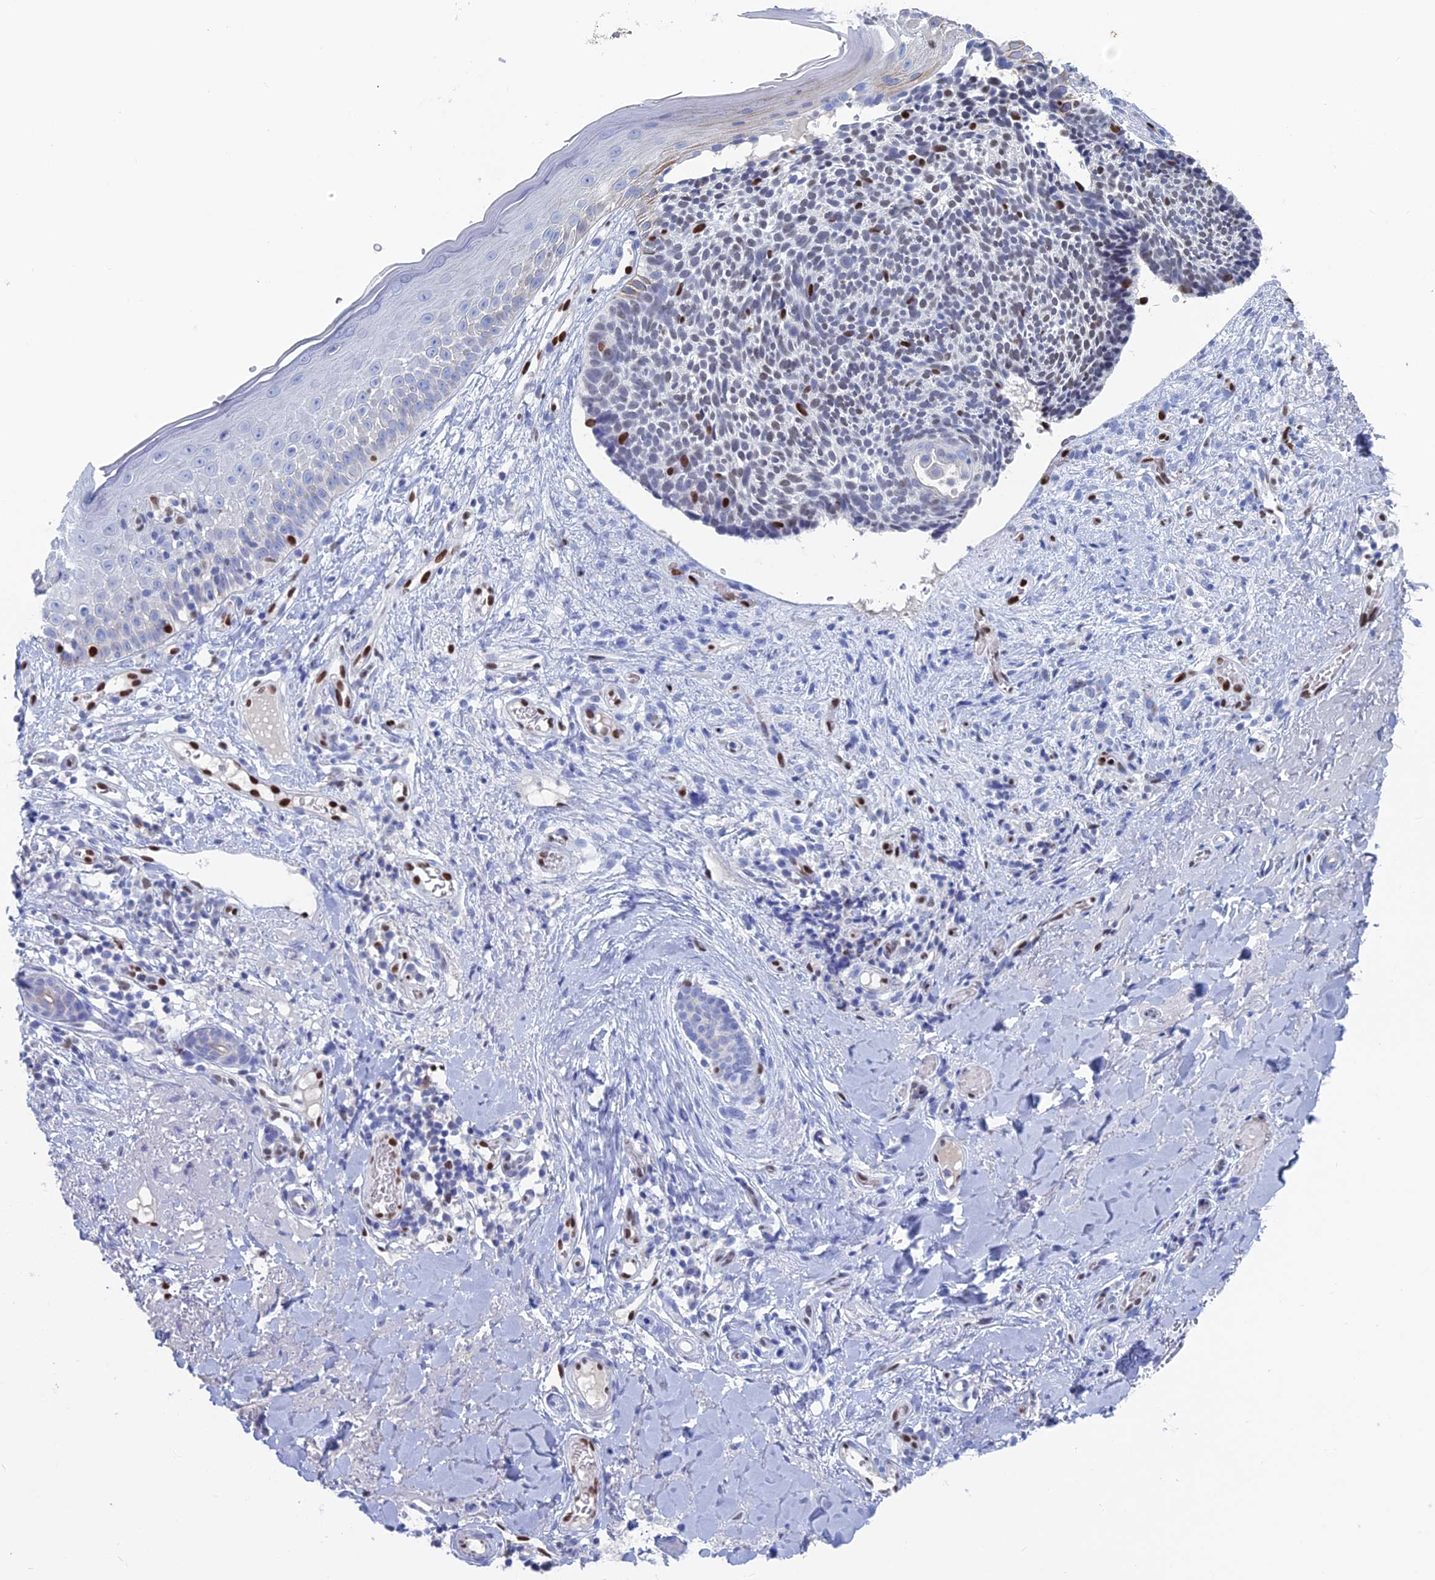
{"staining": {"intensity": "moderate", "quantity": "<25%", "location": "nuclear"}, "tissue": "skin cancer", "cell_type": "Tumor cells", "image_type": "cancer", "snomed": [{"axis": "morphology", "description": "Basal cell carcinoma"}, {"axis": "topography", "description": "Skin"}], "caption": "Moderate nuclear positivity for a protein is appreciated in about <25% of tumor cells of skin basal cell carcinoma using immunohistochemistry.", "gene": "NOL4L", "patient": {"sex": "male", "age": 84}}